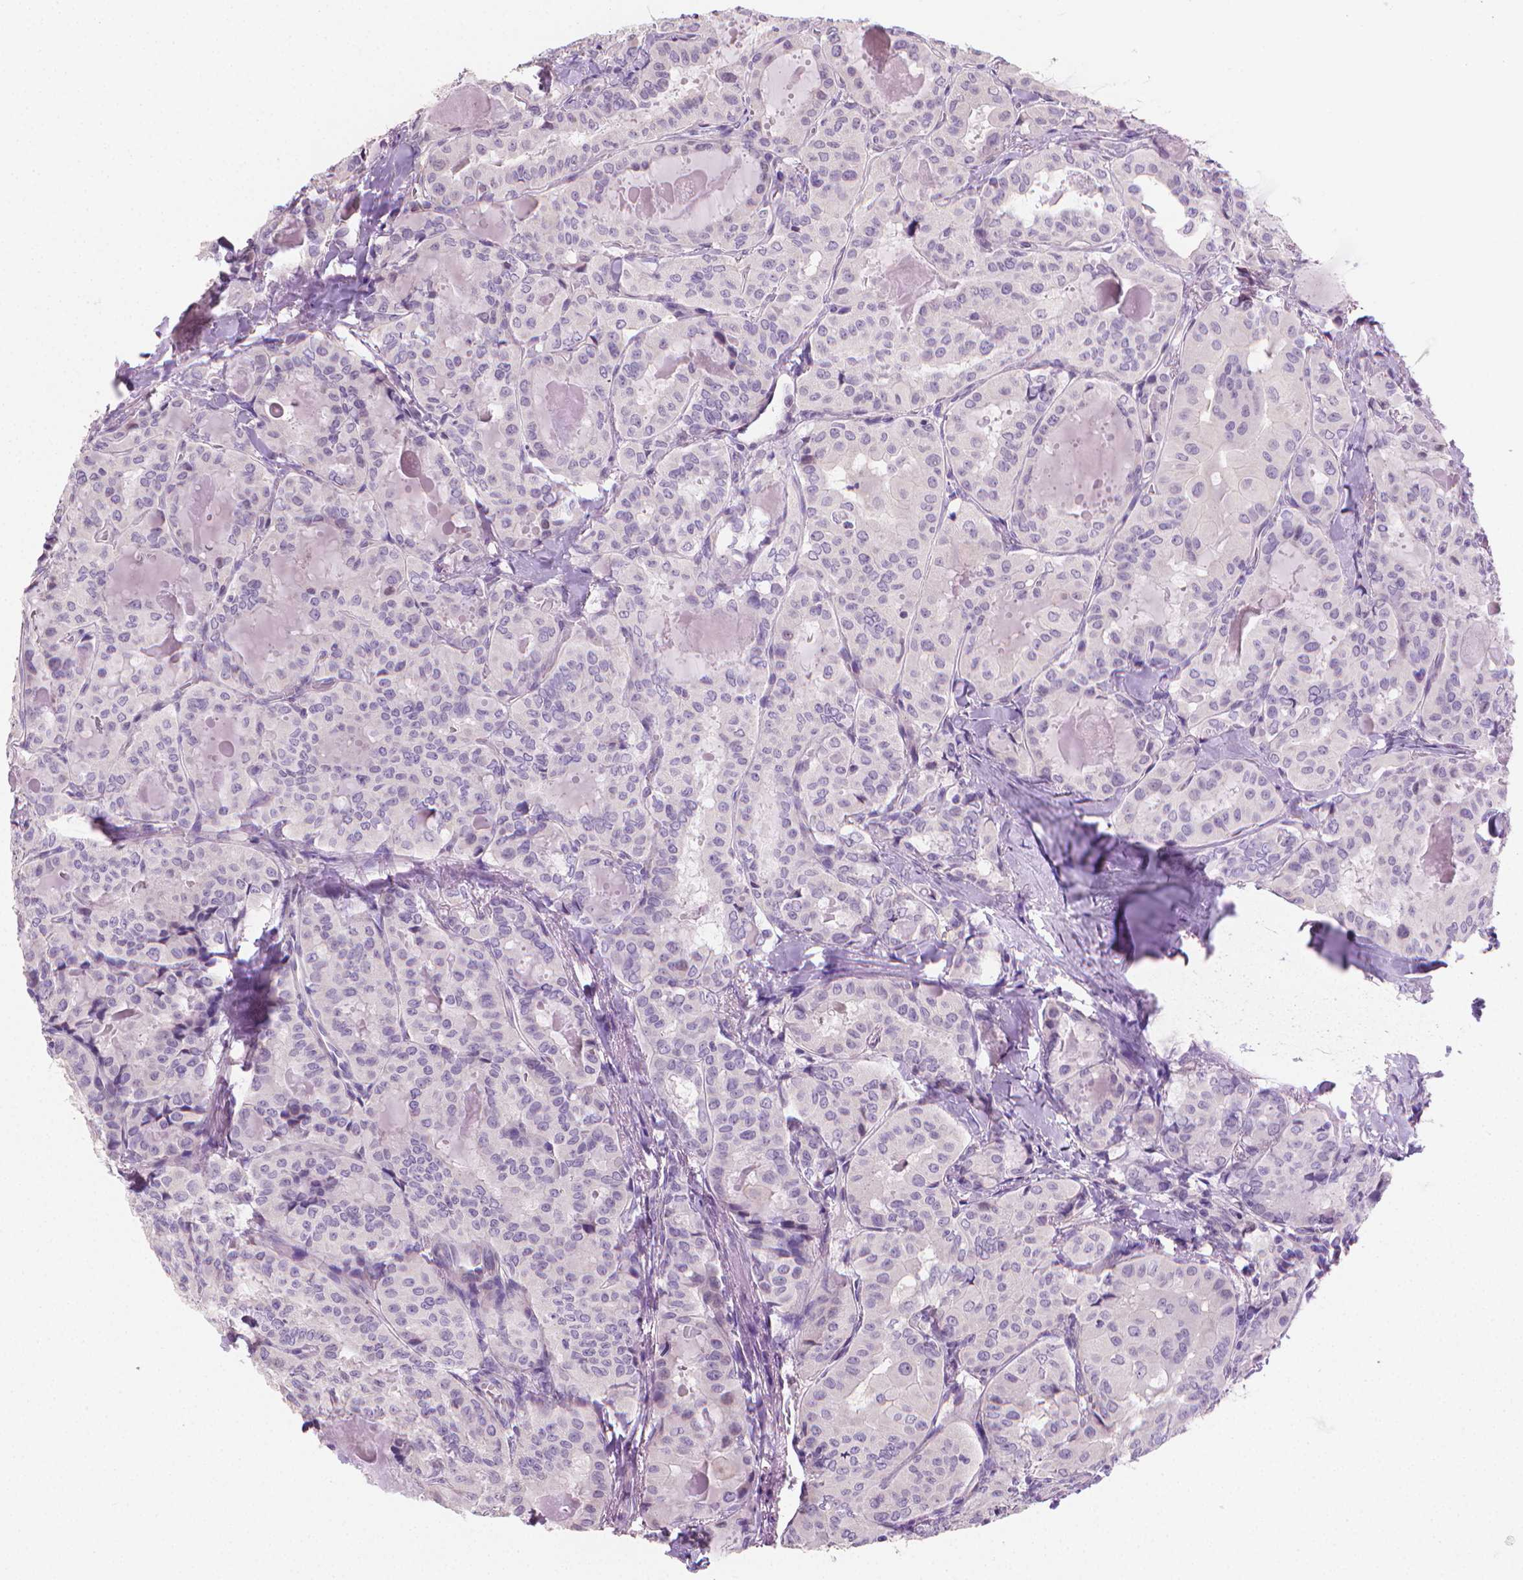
{"staining": {"intensity": "negative", "quantity": "none", "location": "none"}, "tissue": "thyroid cancer", "cell_type": "Tumor cells", "image_type": "cancer", "snomed": [{"axis": "morphology", "description": "Papillary adenocarcinoma, NOS"}, {"axis": "topography", "description": "Thyroid gland"}], "caption": "Immunohistochemical staining of human thyroid papillary adenocarcinoma exhibits no significant expression in tumor cells.", "gene": "CLXN", "patient": {"sex": "female", "age": 41}}